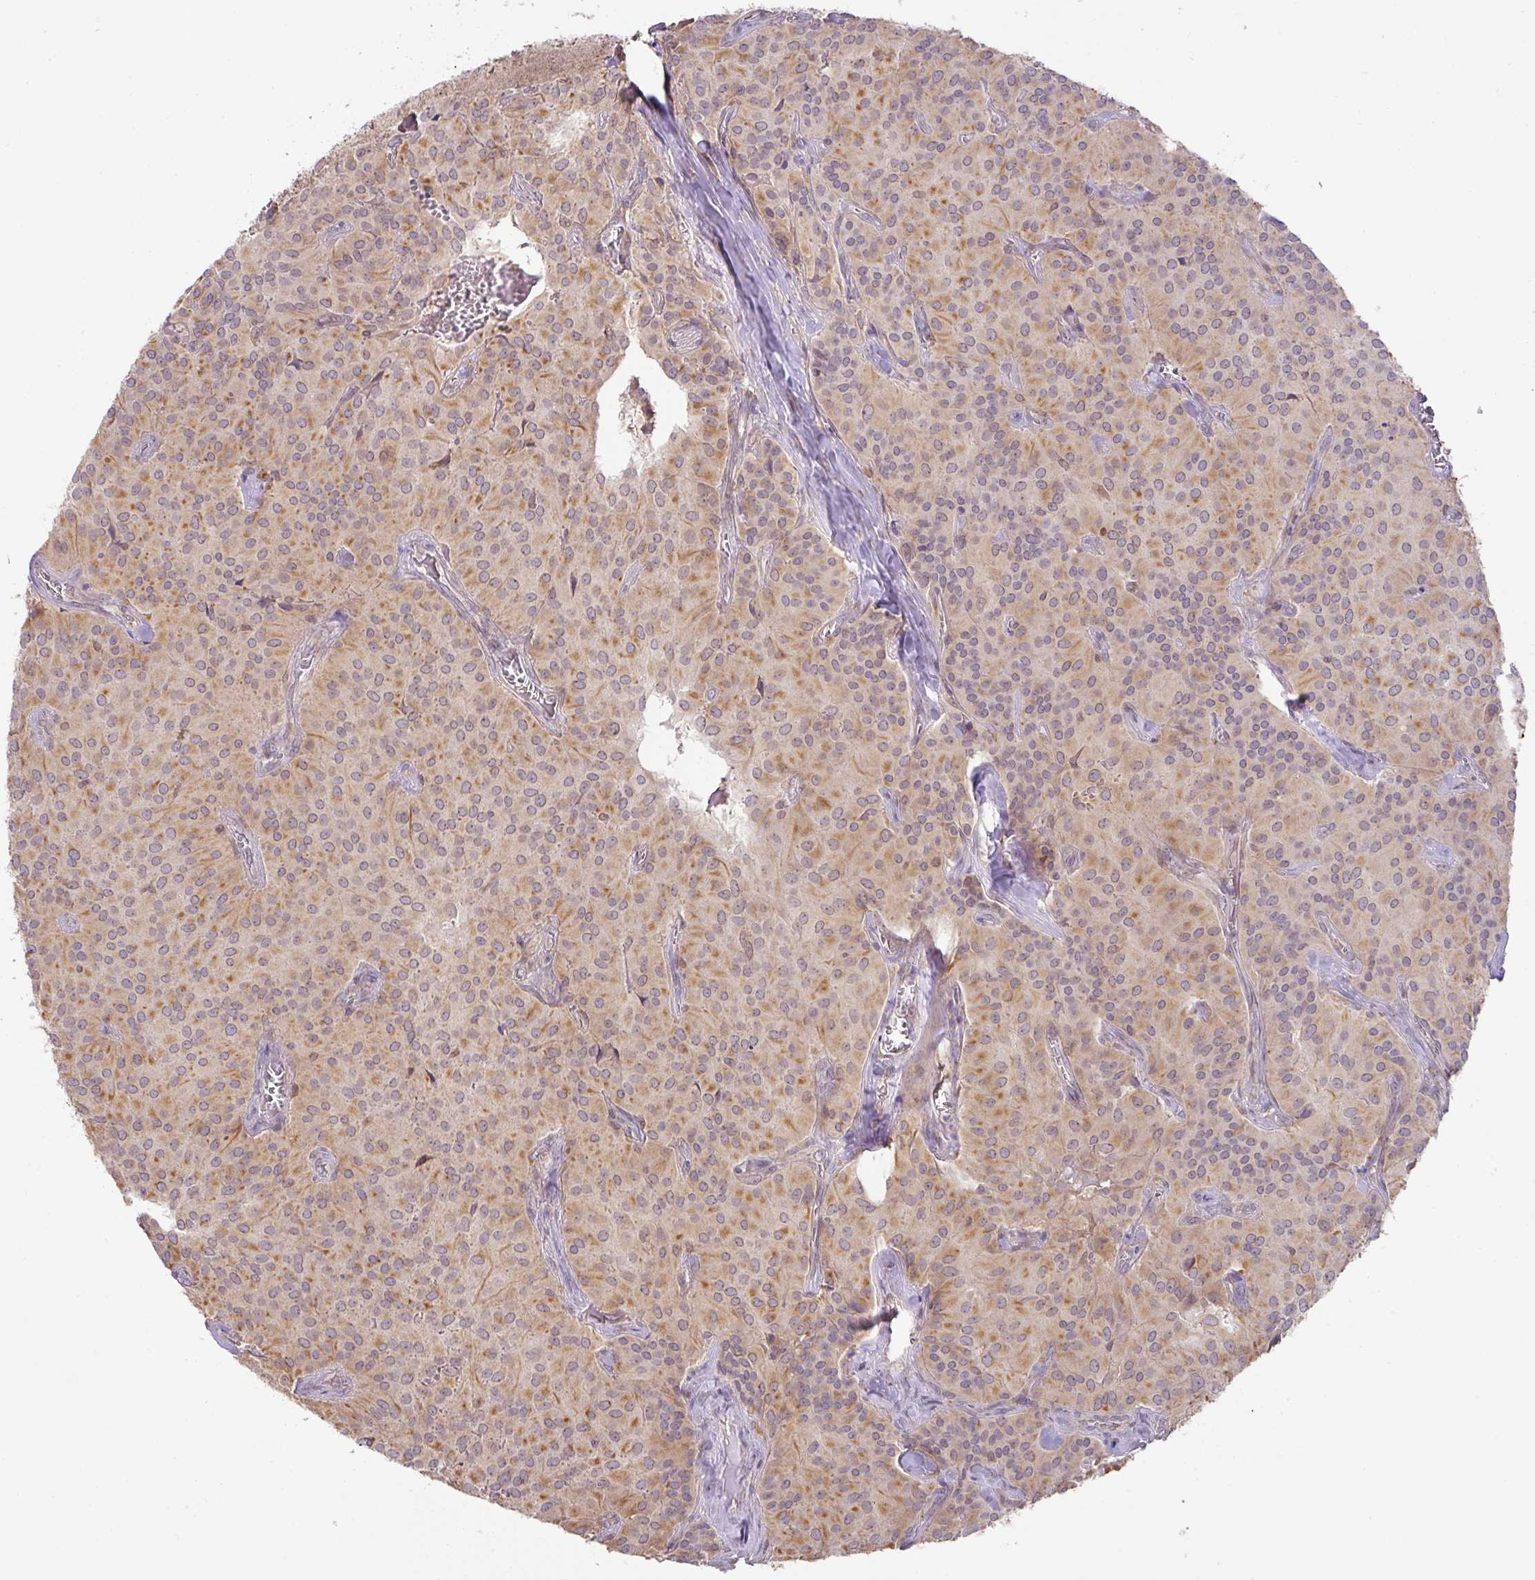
{"staining": {"intensity": "moderate", "quantity": ">75%", "location": "cytoplasmic/membranous"}, "tissue": "glioma", "cell_type": "Tumor cells", "image_type": "cancer", "snomed": [{"axis": "morphology", "description": "Glioma, malignant, Low grade"}, {"axis": "topography", "description": "Brain"}], "caption": "Protein staining by IHC shows moderate cytoplasmic/membranous positivity in about >75% of tumor cells in malignant low-grade glioma.", "gene": "GCNT7", "patient": {"sex": "male", "age": 42}}